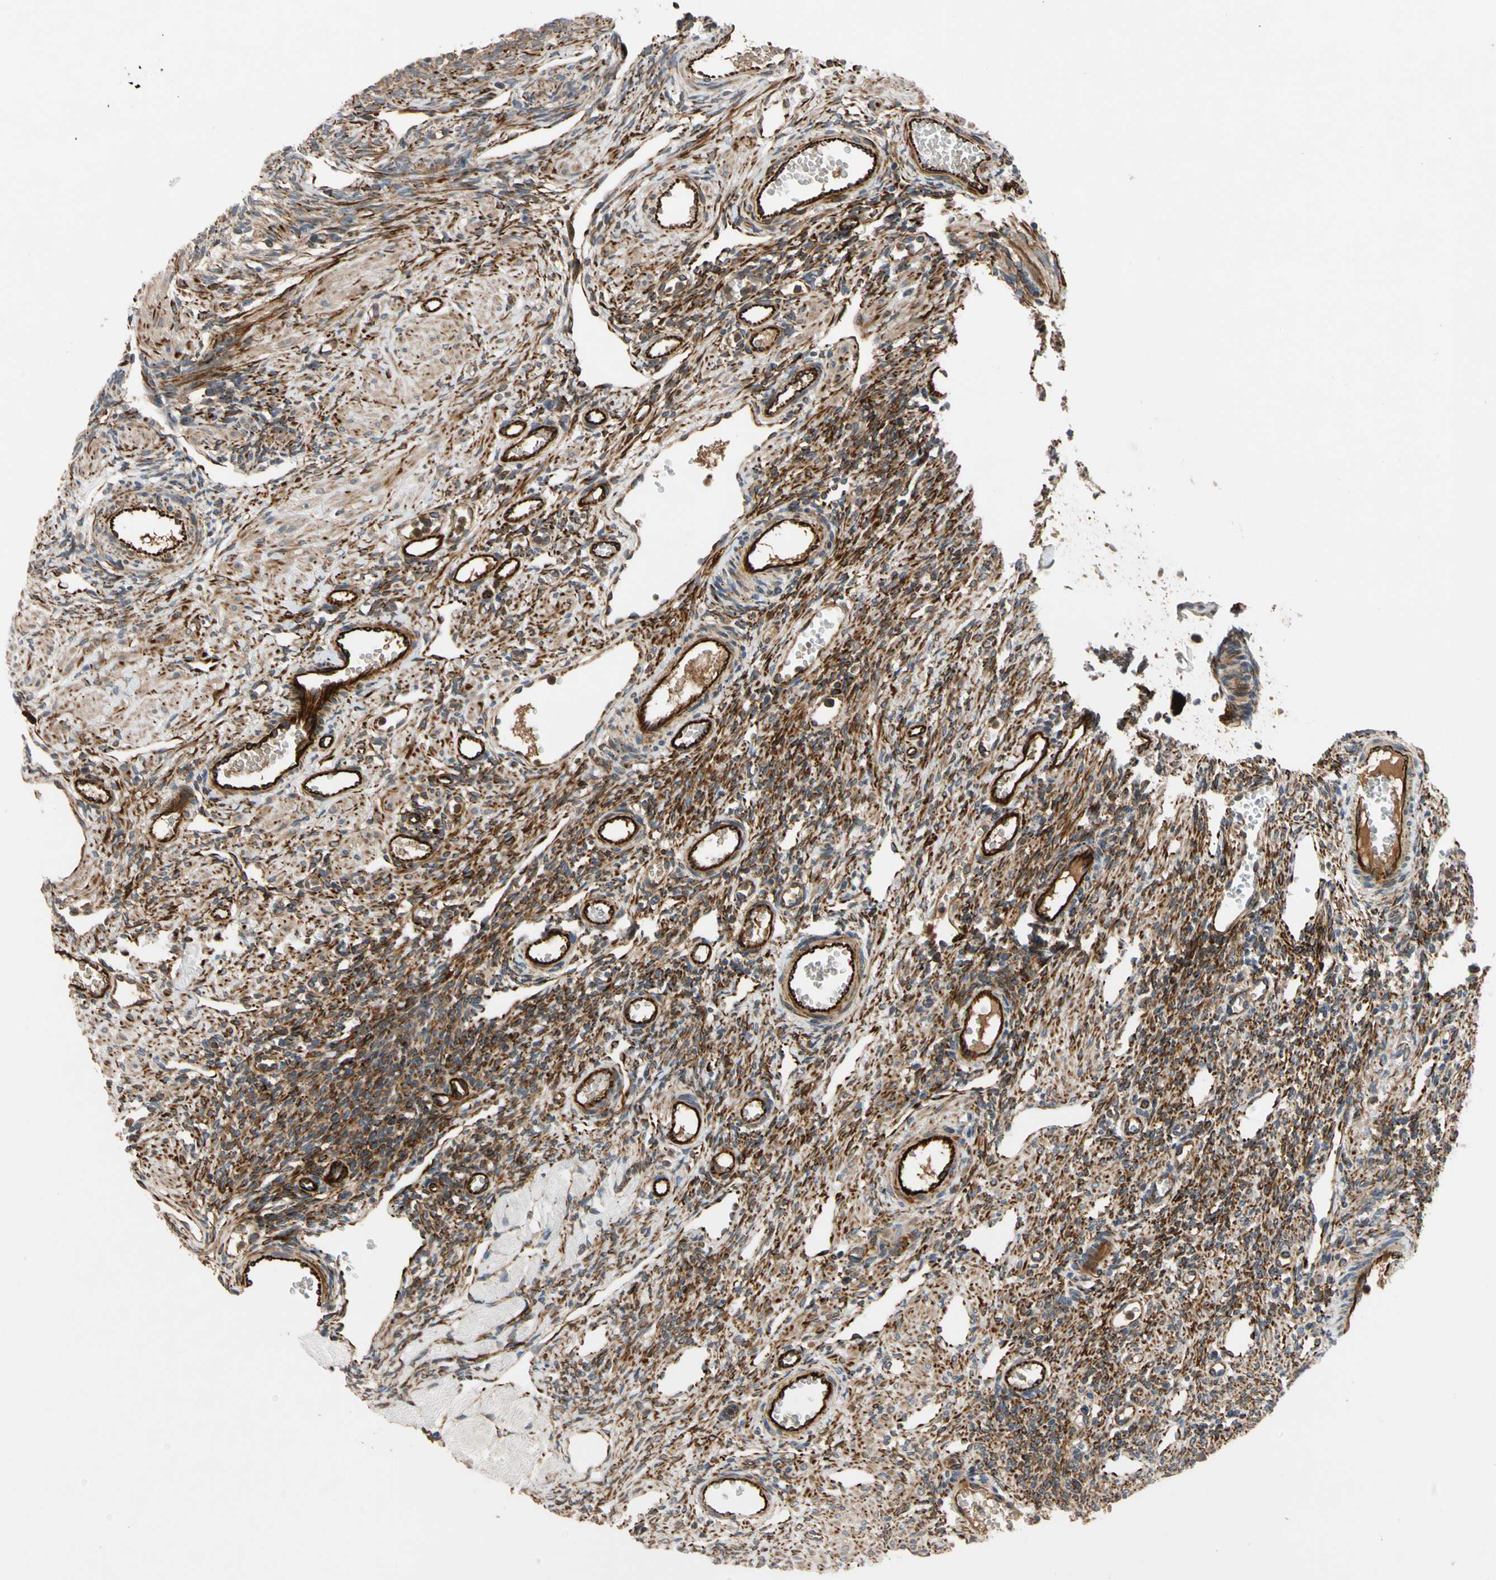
{"staining": {"intensity": "moderate", "quantity": ">75%", "location": "cytoplasmic/membranous"}, "tissue": "ovary", "cell_type": "Follicle cells", "image_type": "normal", "snomed": [{"axis": "morphology", "description": "Normal tissue, NOS"}, {"axis": "topography", "description": "Ovary"}], "caption": "A medium amount of moderate cytoplasmic/membranous positivity is seen in approximately >75% of follicle cells in unremarkable ovary.", "gene": "FGD6", "patient": {"sex": "female", "age": 33}}